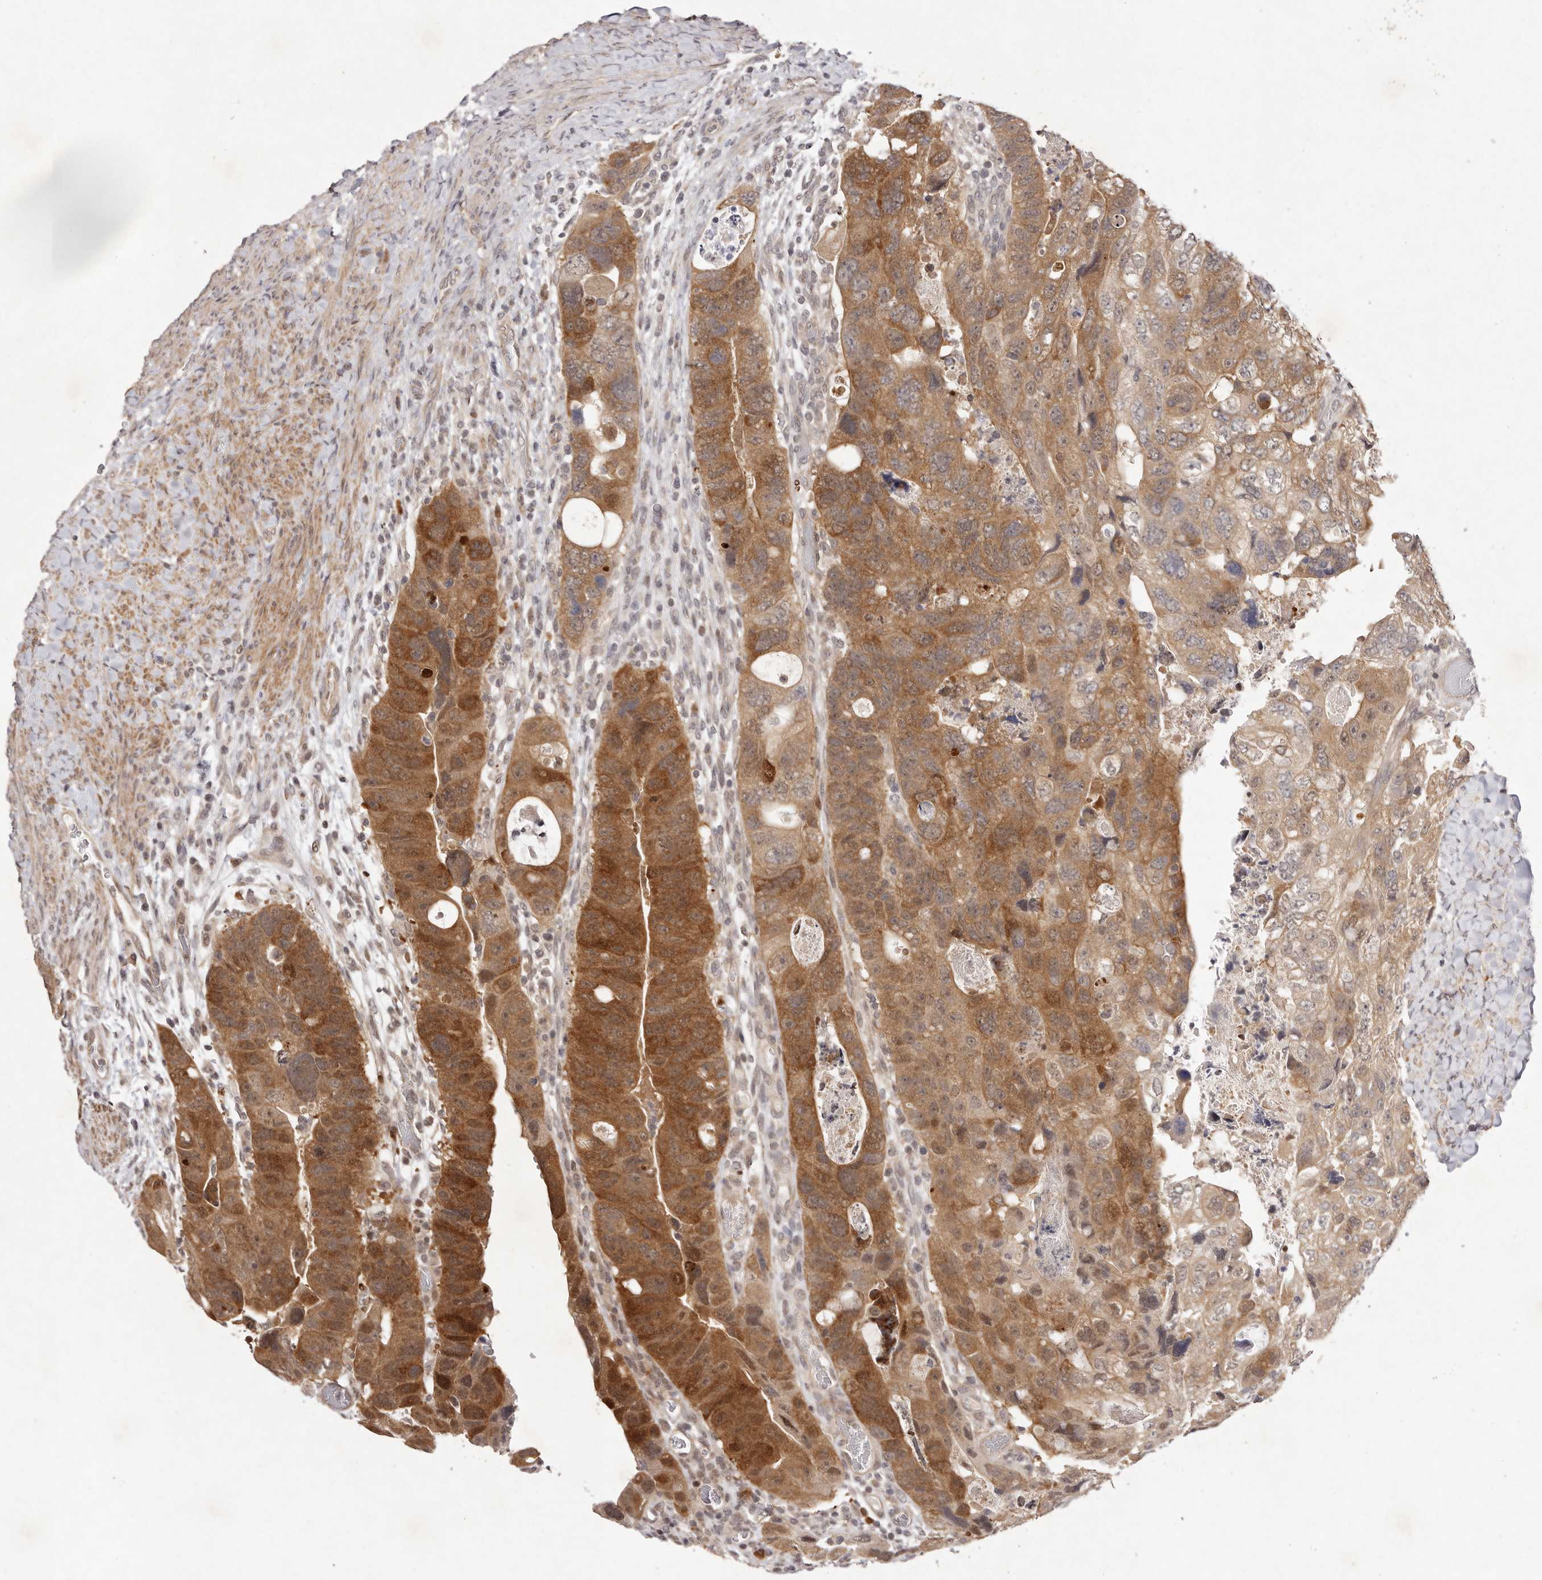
{"staining": {"intensity": "moderate", "quantity": ">75%", "location": "cytoplasmic/membranous,nuclear"}, "tissue": "colorectal cancer", "cell_type": "Tumor cells", "image_type": "cancer", "snomed": [{"axis": "morphology", "description": "Adenocarcinoma, NOS"}, {"axis": "topography", "description": "Rectum"}], "caption": "Moderate cytoplasmic/membranous and nuclear protein staining is identified in about >75% of tumor cells in adenocarcinoma (colorectal). (IHC, brightfield microscopy, high magnification).", "gene": "BUD31", "patient": {"sex": "male", "age": 59}}